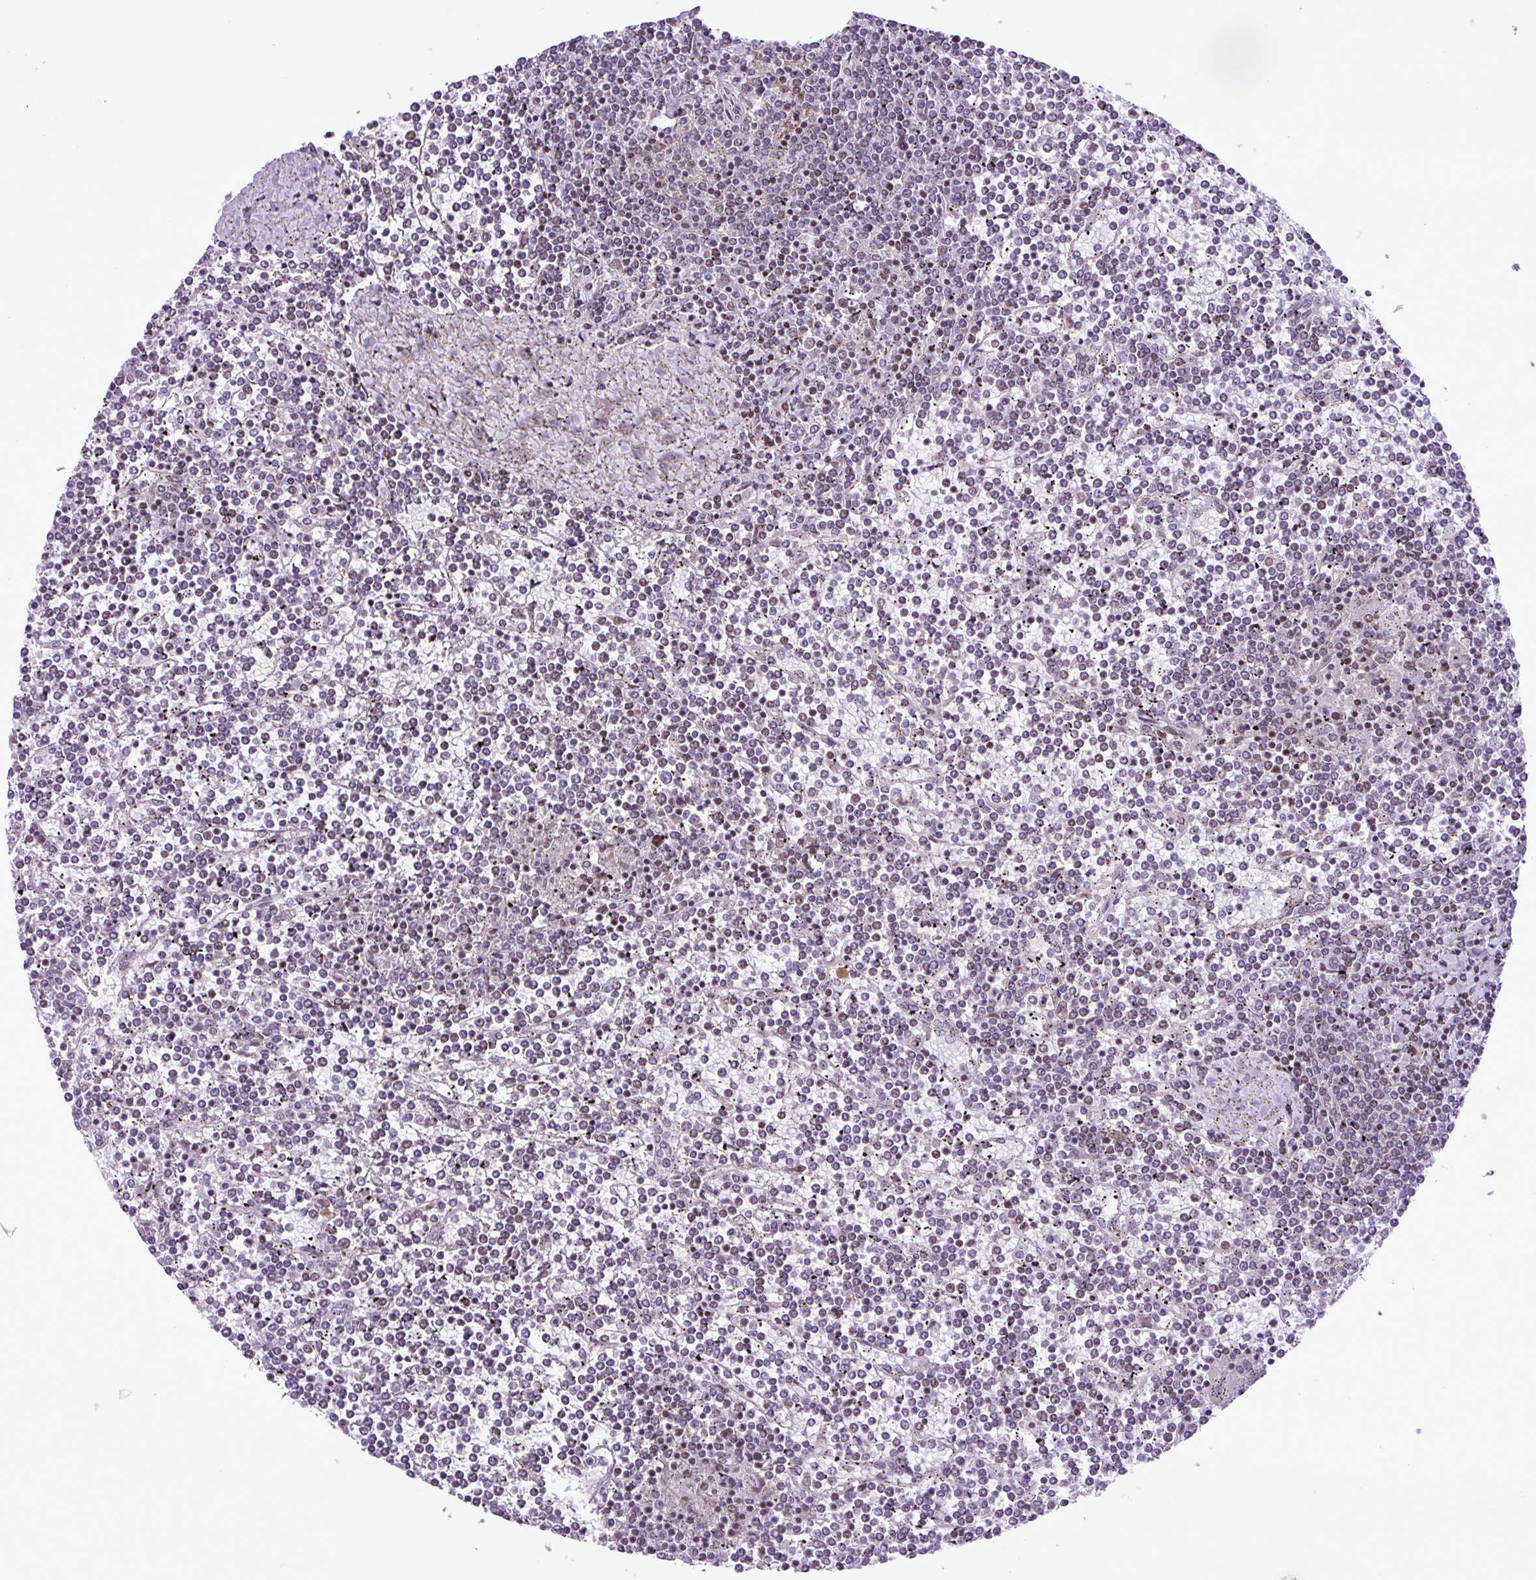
{"staining": {"intensity": "weak", "quantity": "25%-75%", "location": "nuclear"}, "tissue": "lymphoma", "cell_type": "Tumor cells", "image_type": "cancer", "snomed": [{"axis": "morphology", "description": "Malignant lymphoma, non-Hodgkin's type, Low grade"}, {"axis": "topography", "description": "Spleen"}], "caption": "Immunohistochemistry (DAB (3,3'-diaminobenzidine)) staining of human malignant lymphoma, non-Hodgkin's type (low-grade) shows weak nuclear protein positivity in about 25%-75% of tumor cells. The staining was performed using DAB, with brown indicating positive protein expression. Nuclei are stained blue with hematoxylin.", "gene": "ZNF354A", "patient": {"sex": "female", "age": 19}}